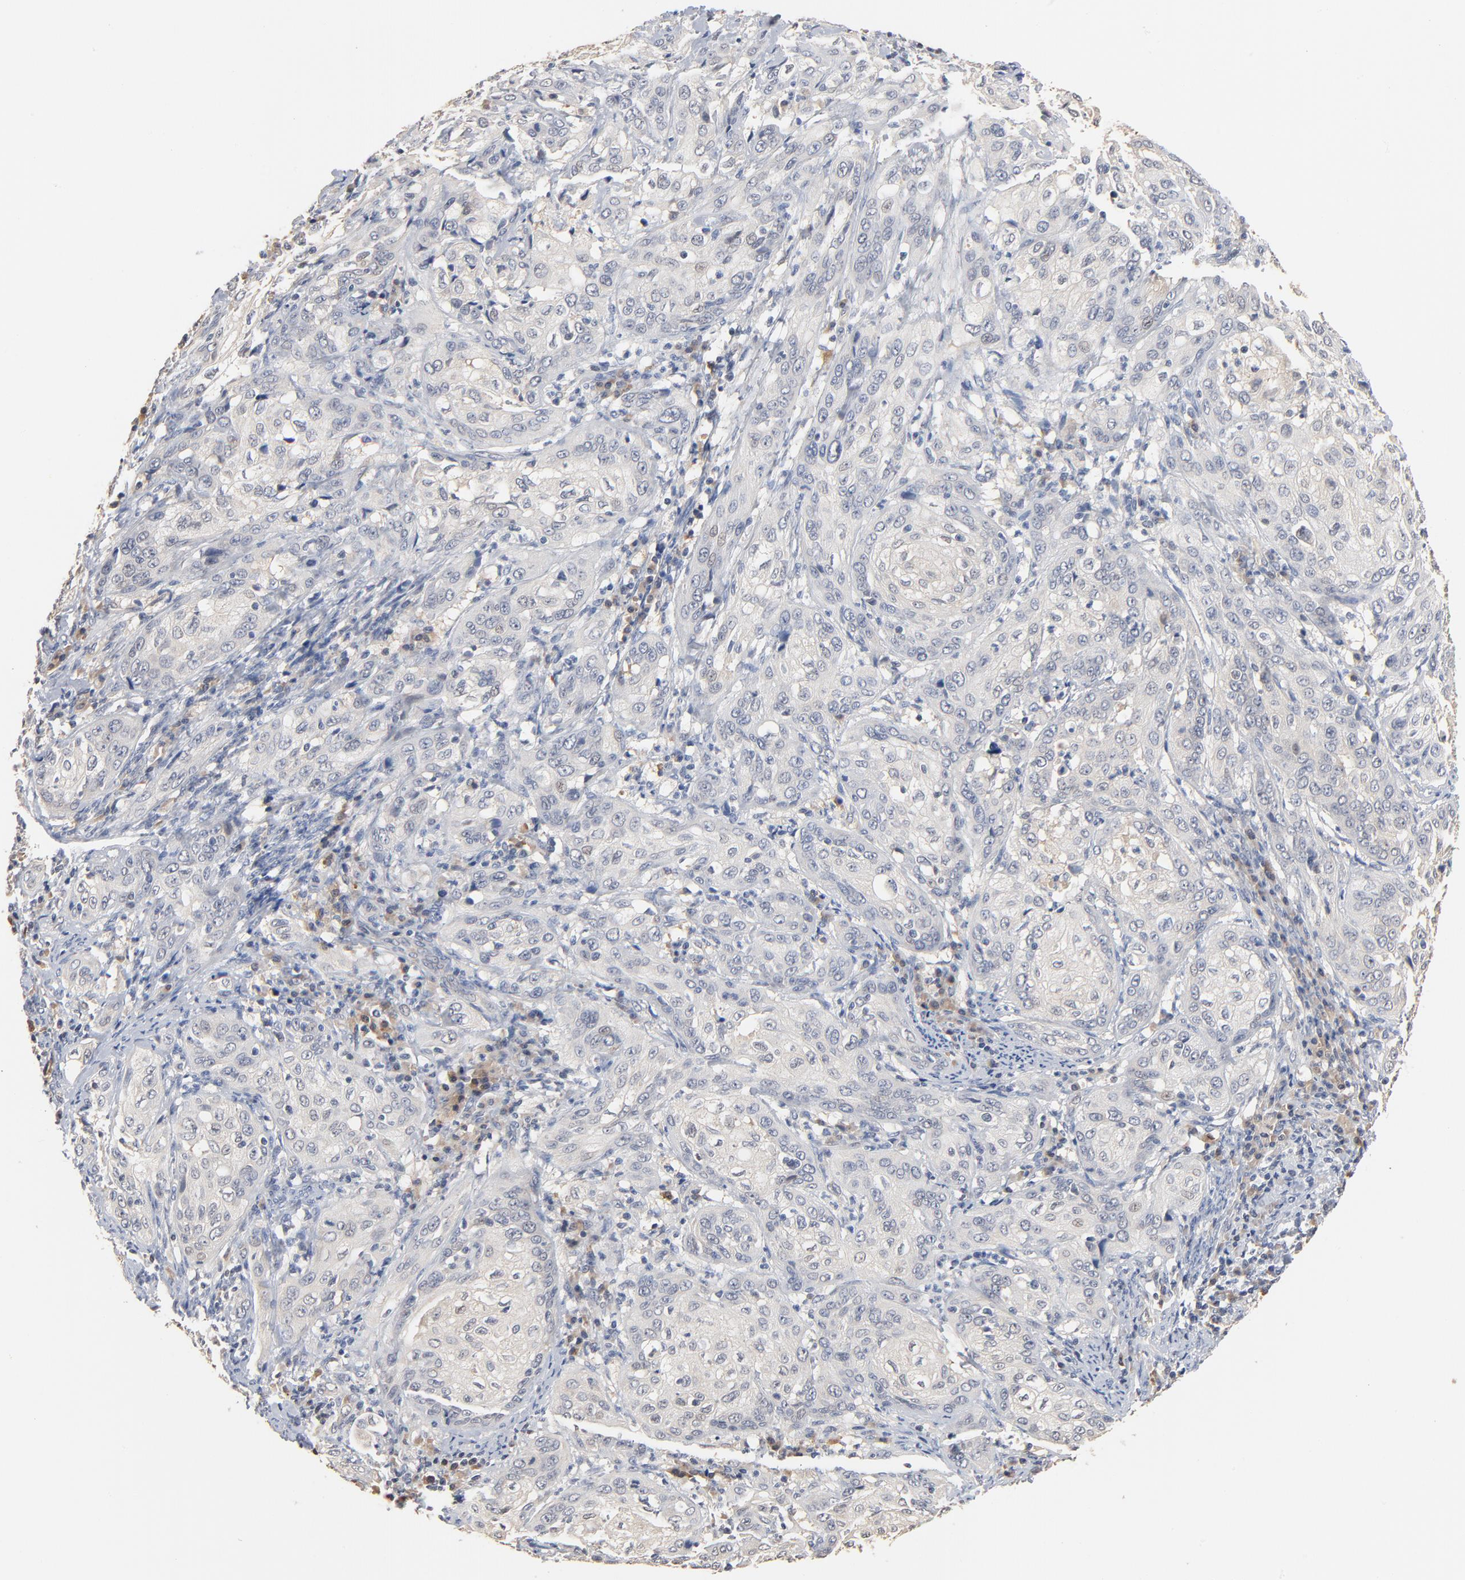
{"staining": {"intensity": "weak", "quantity": ">75%", "location": "cytoplasmic/membranous"}, "tissue": "cervical cancer", "cell_type": "Tumor cells", "image_type": "cancer", "snomed": [{"axis": "morphology", "description": "Squamous cell carcinoma, NOS"}, {"axis": "topography", "description": "Cervix"}], "caption": "Cervical cancer (squamous cell carcinoma) stained for a protein demonstrates weak cytoplasmic/membranous positivity in tumor cells.", "gene": "EPCAM", "patient": {"sex": "female", "age": 41}}